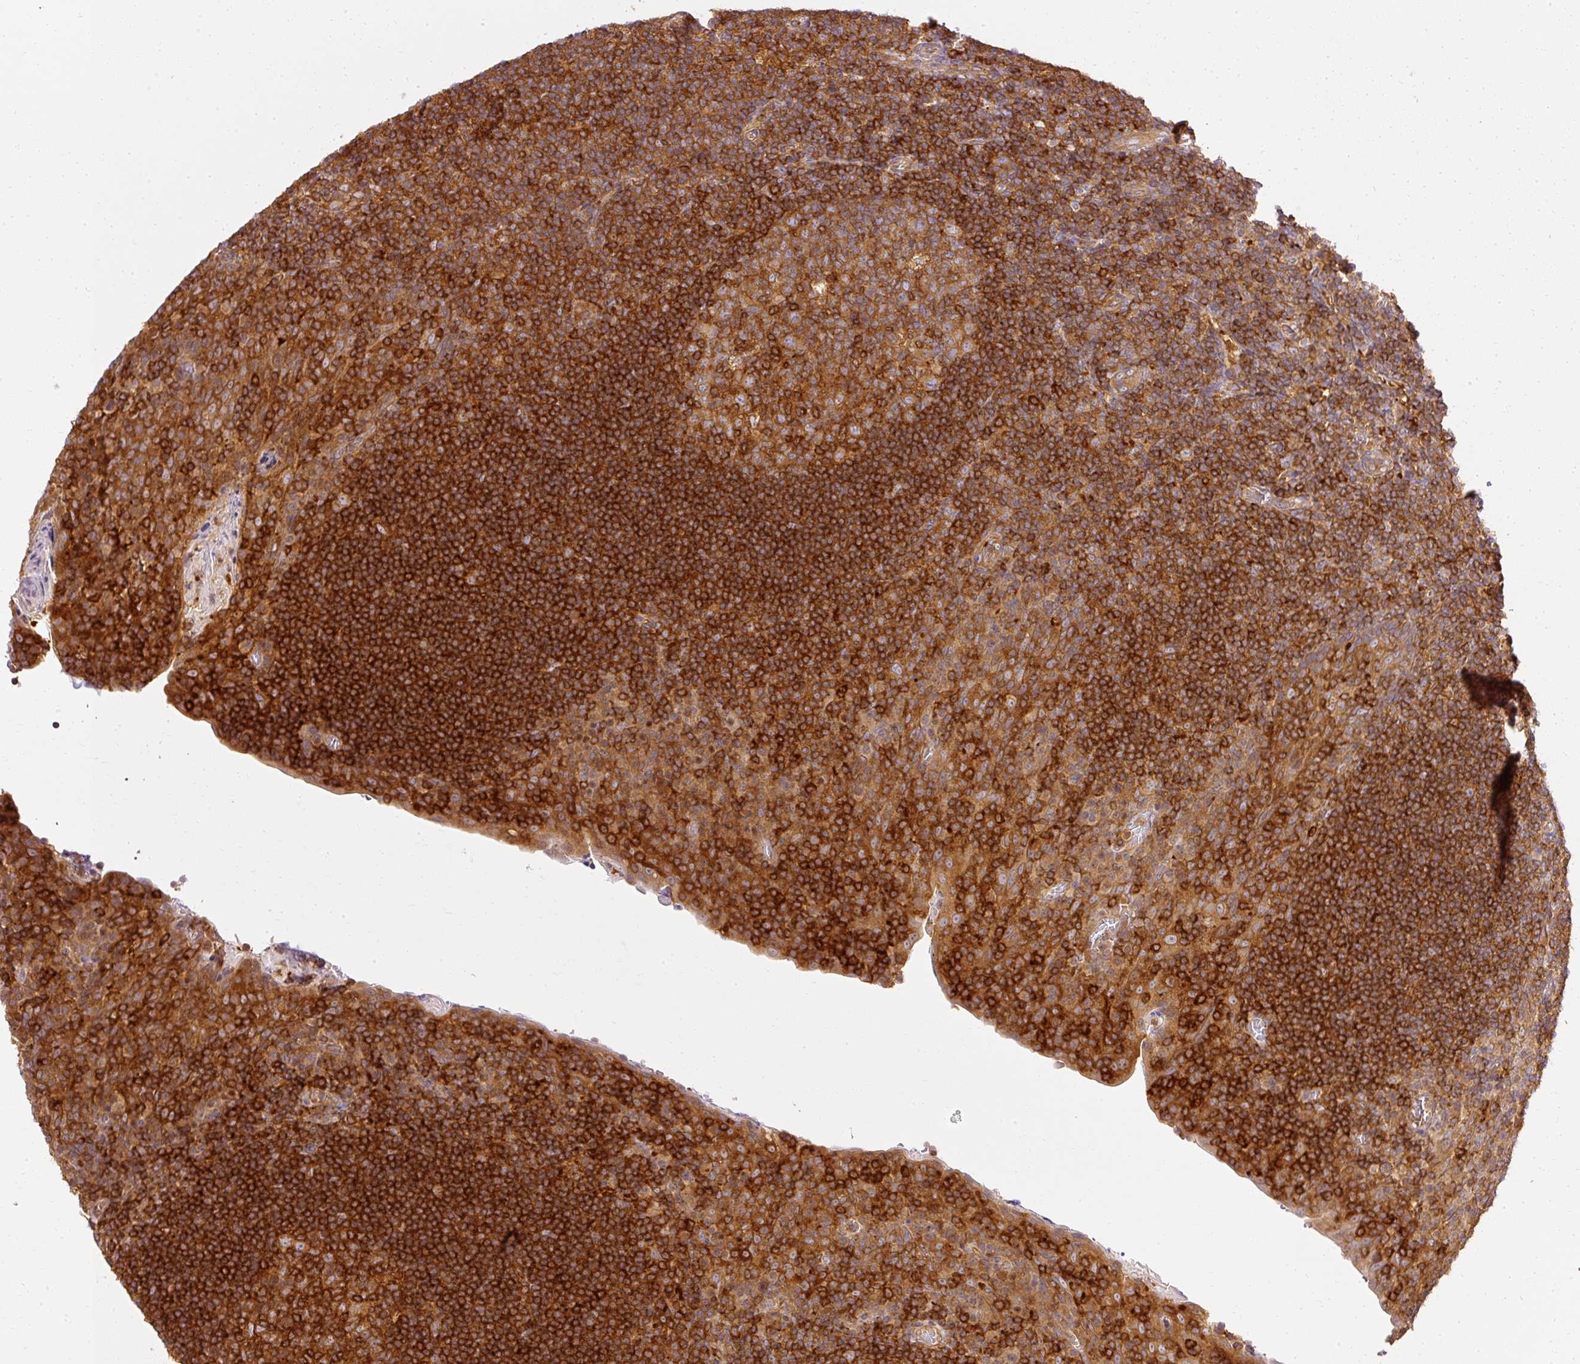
{"staining": {"intensity": "strong", "quantity": ">75%", "location": "cytoplasmic/membranous"}, "tissue": "tonsil", "cell_type": "Germinal center cells", "image_type": "normal", "snomed": [{"axis": "morphology", "description": "Normal tissue, NOS"}, {"axis": "topography", "description": "Tonsil"}], "caption": "A high-resolution micrograph shows immunohistochemistry staining of normal tonsil, which displays strong cytoplasmic/membranous positivity in approximately >75% of germinal center cells.", "gene": "ARMH3", "patient": {"sex": "male", "age": 17}}